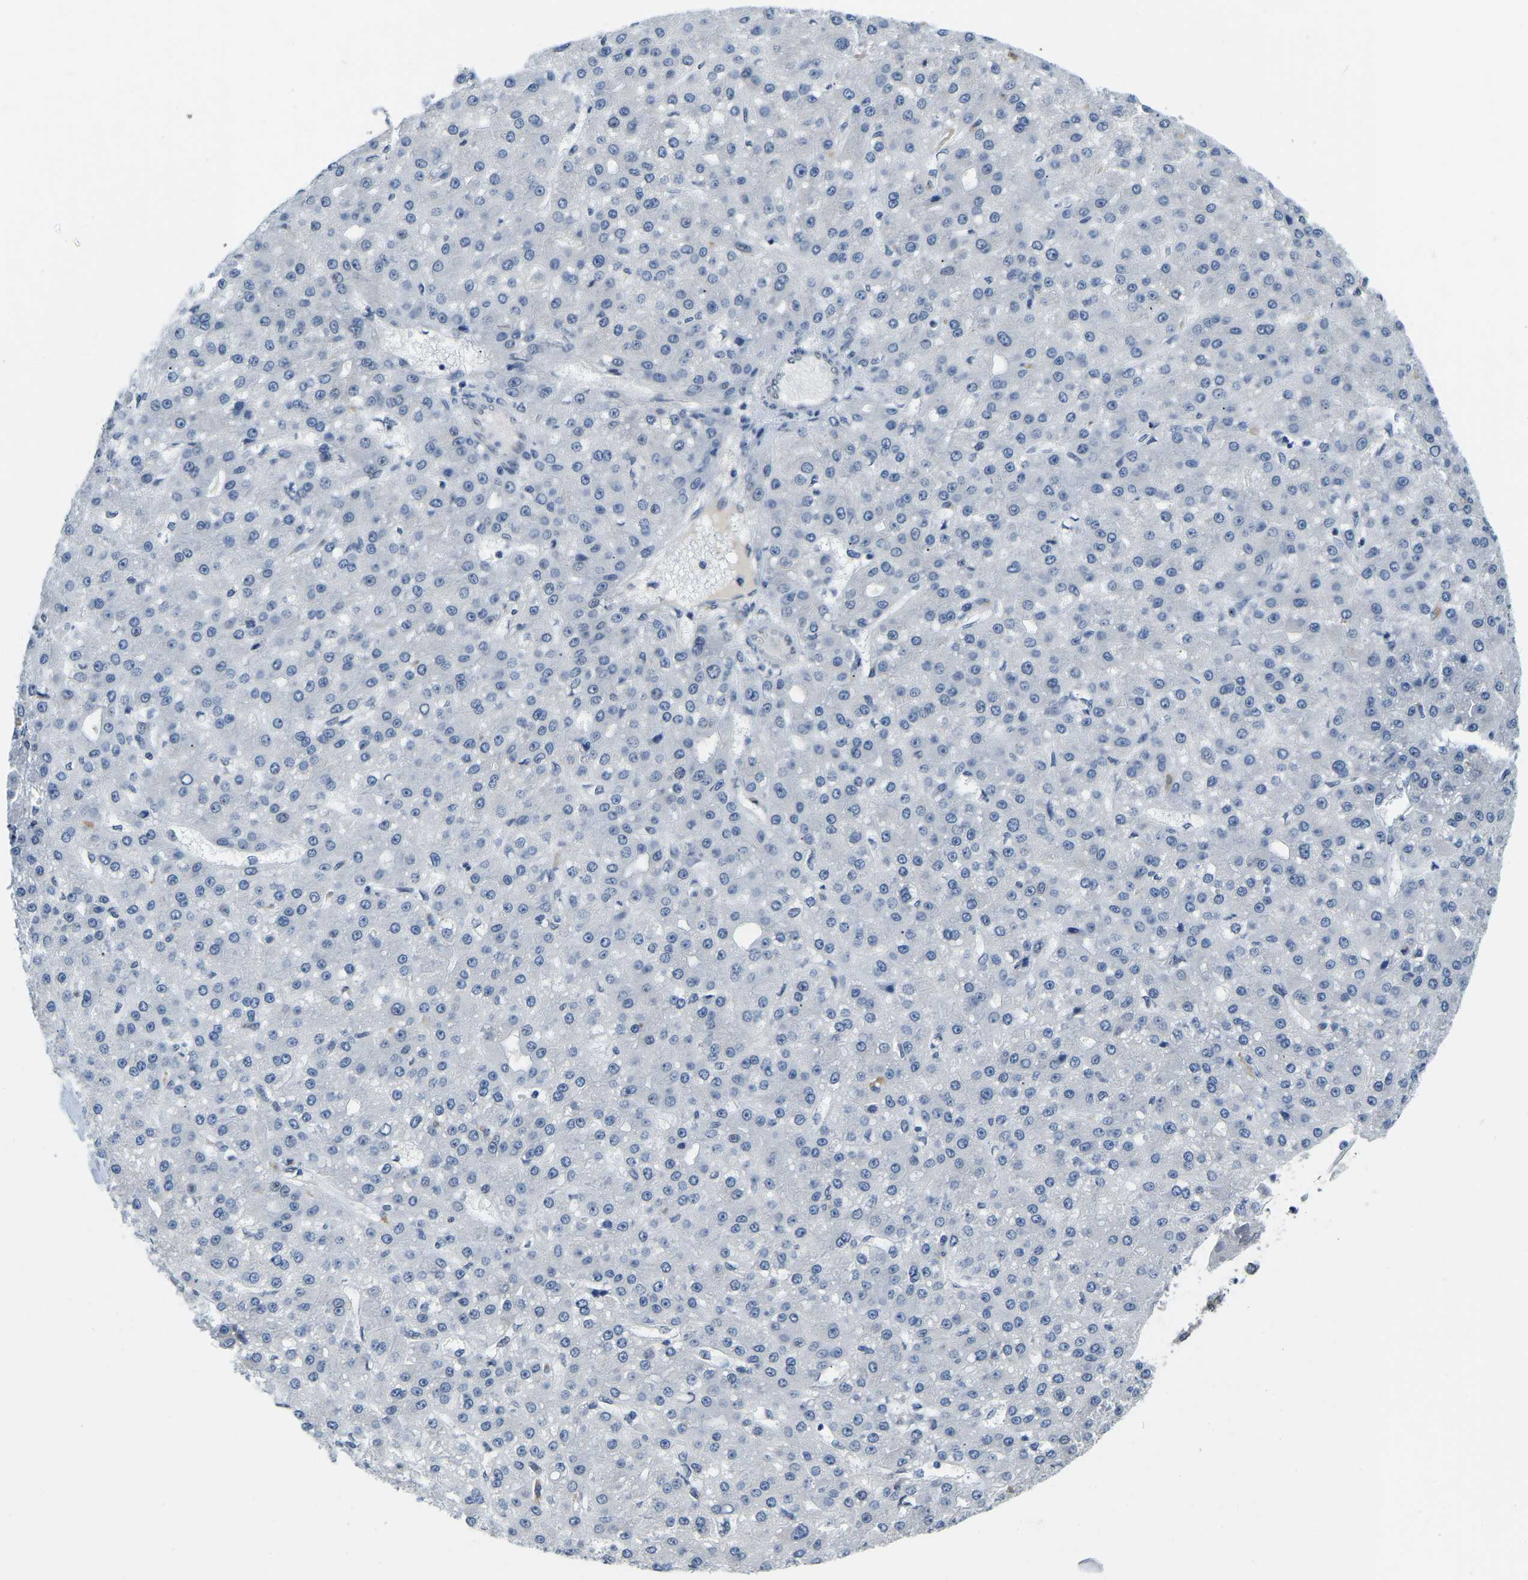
{"staining": {"intensity": "negative", "quantity": "none", "location": "none"}, "tissue": "liver cancer", "cell_type": "Tumor cells", "image_type": "cancer", "snomed": [{"axis": "morphology", "description": "Carcinoma, Hepatocellular, NOS"}, {"axis": "topography", "description": "Liver"}], "caption": "Liver hepatocellular carcinoma stained for a protein using IHC displays no staining tumor cells.", "gene": "RANBP2", "patient": {"sex": "male", "age": 67}}